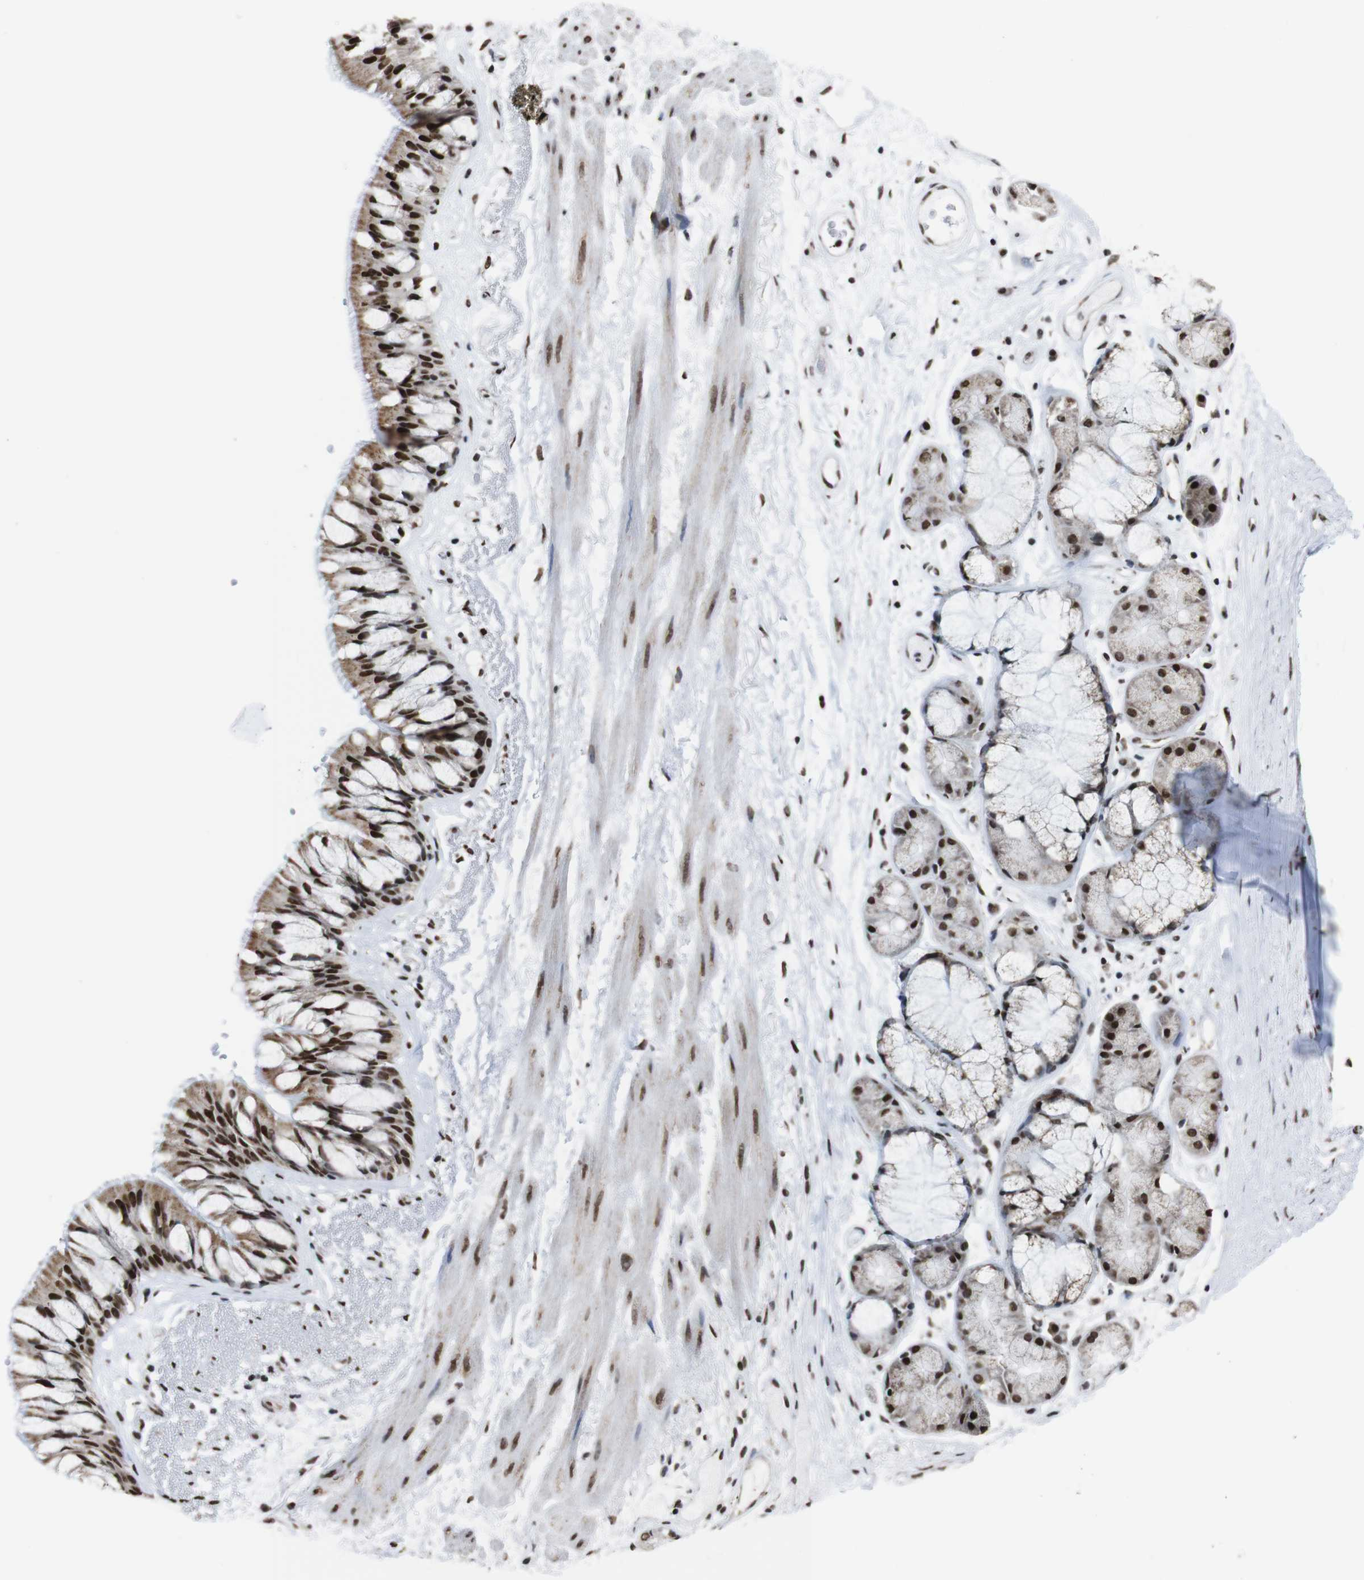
{"staining": {"intensity": "strong", "quantity": ">75%", "location": "cytoplasmic/membranous,nuclear"}, "tissue": "bronchus", "cell_type": "Respiratory epithelial cells", "image_type": "normal", "snomed": [{"axis": "morphology", "description": "Normal tissue, NOS"}, {"axis": "topography", "description": "Bronchus"}], "caption": "Approximately >75% of respiratory epithelial cells in normal human bronchus demonstrate strong cytoplasmic/membranous,nuclear protein positivity as visualized by brown immunohistochemical staining.", "gene": "ROMO1", "patient": {"sex": "male", "age": 66}}